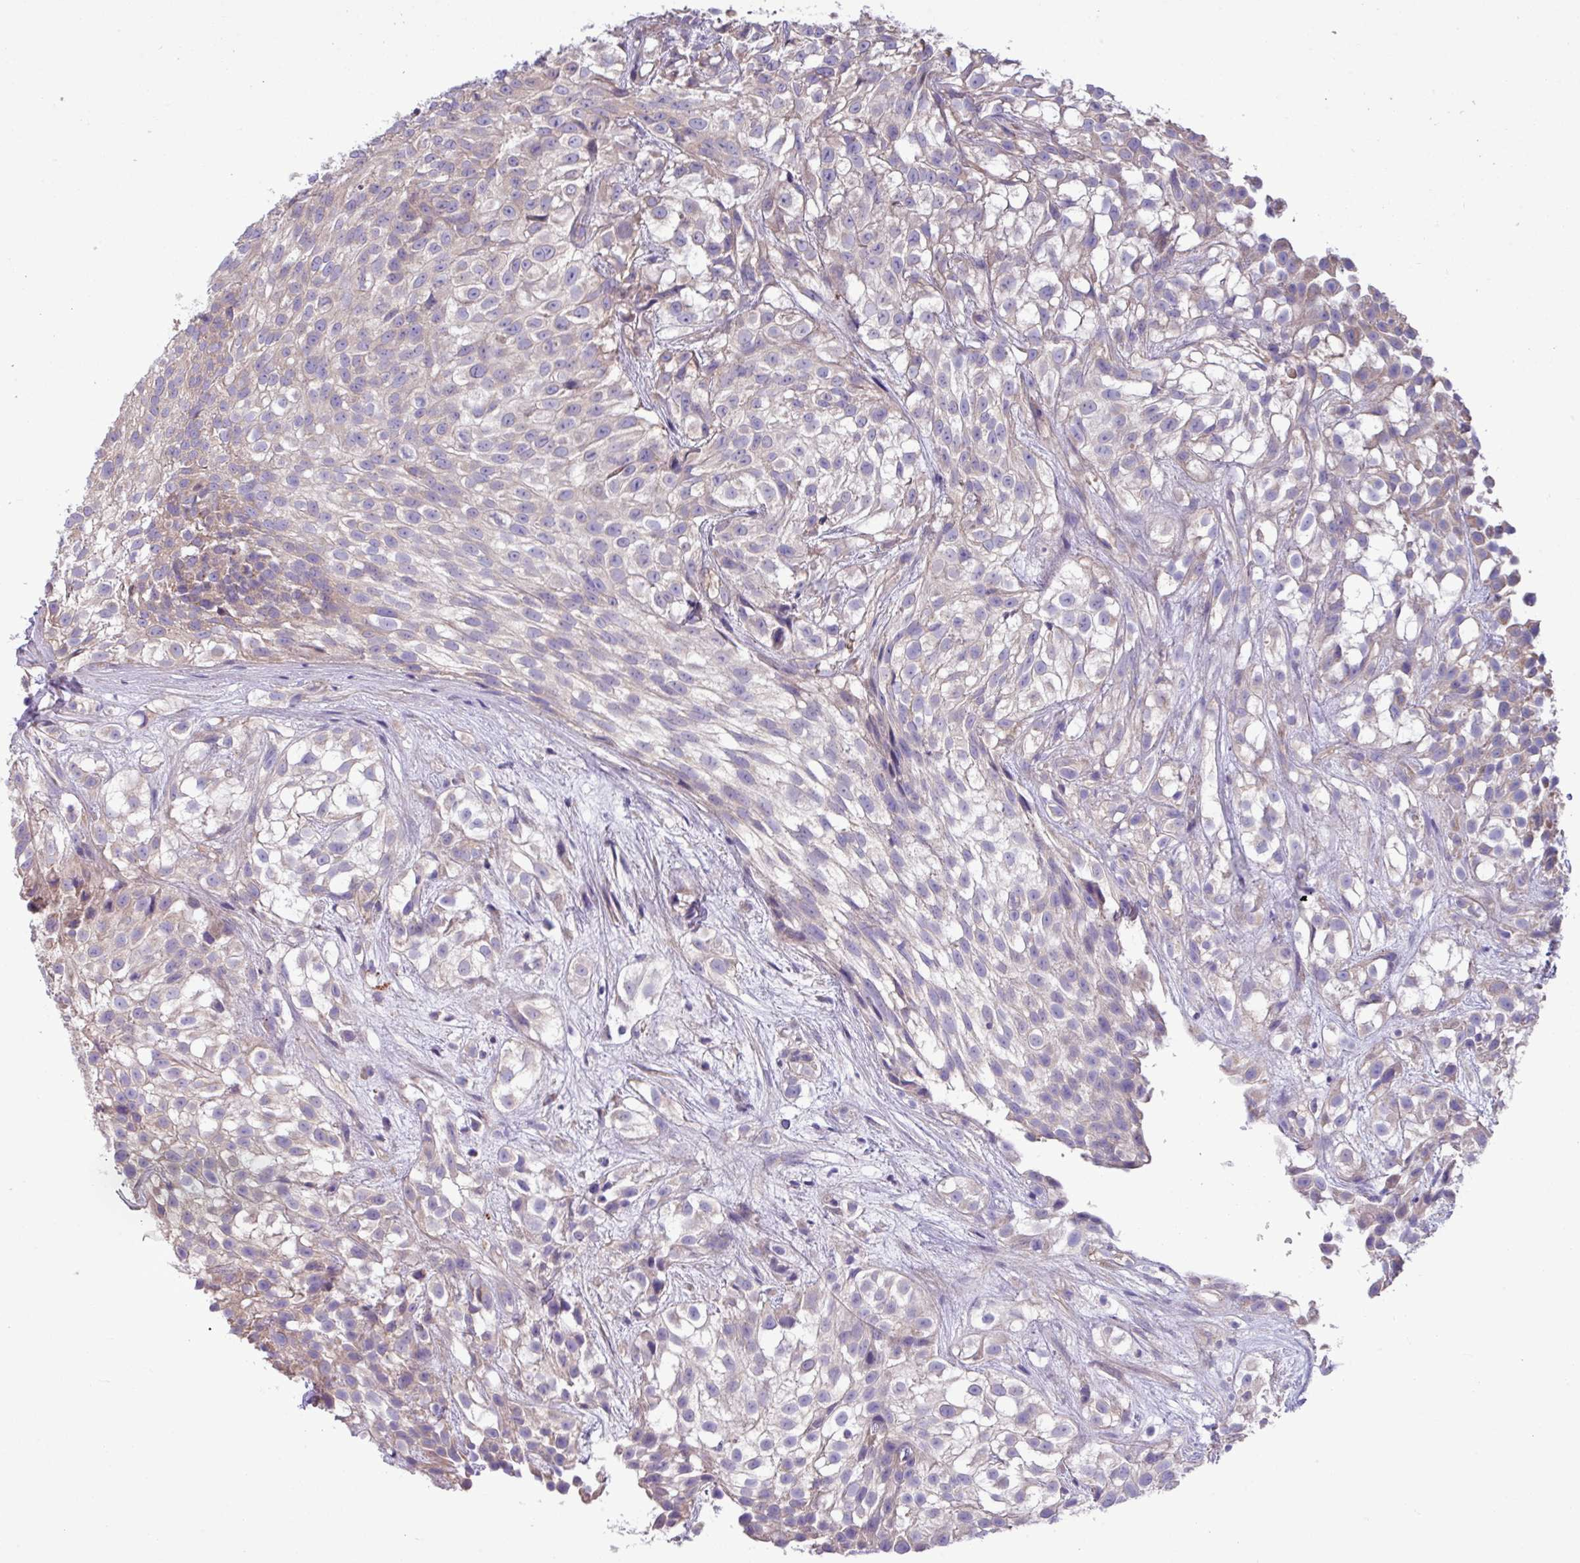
{"staining": {"intensity": "negative", "quantity": "none", "location": "none"}, "tissue": "urothelial cancer", "cell_type": "Tumor cells", "image_type": "cancer", "snomed": [{"axis": "morphology", "description": "Urothelial carcinoma, High grade"}, {"axis": "topography", "description": "Urinary bladder"}], "caption": "The image displays no staining of tumor cells in urothelial carcinoma (high-grade). (DAB IHC with hematoxylin counter stain).", "gene": "PPM1J", "patient": {"sex": "male", "age": 56}}